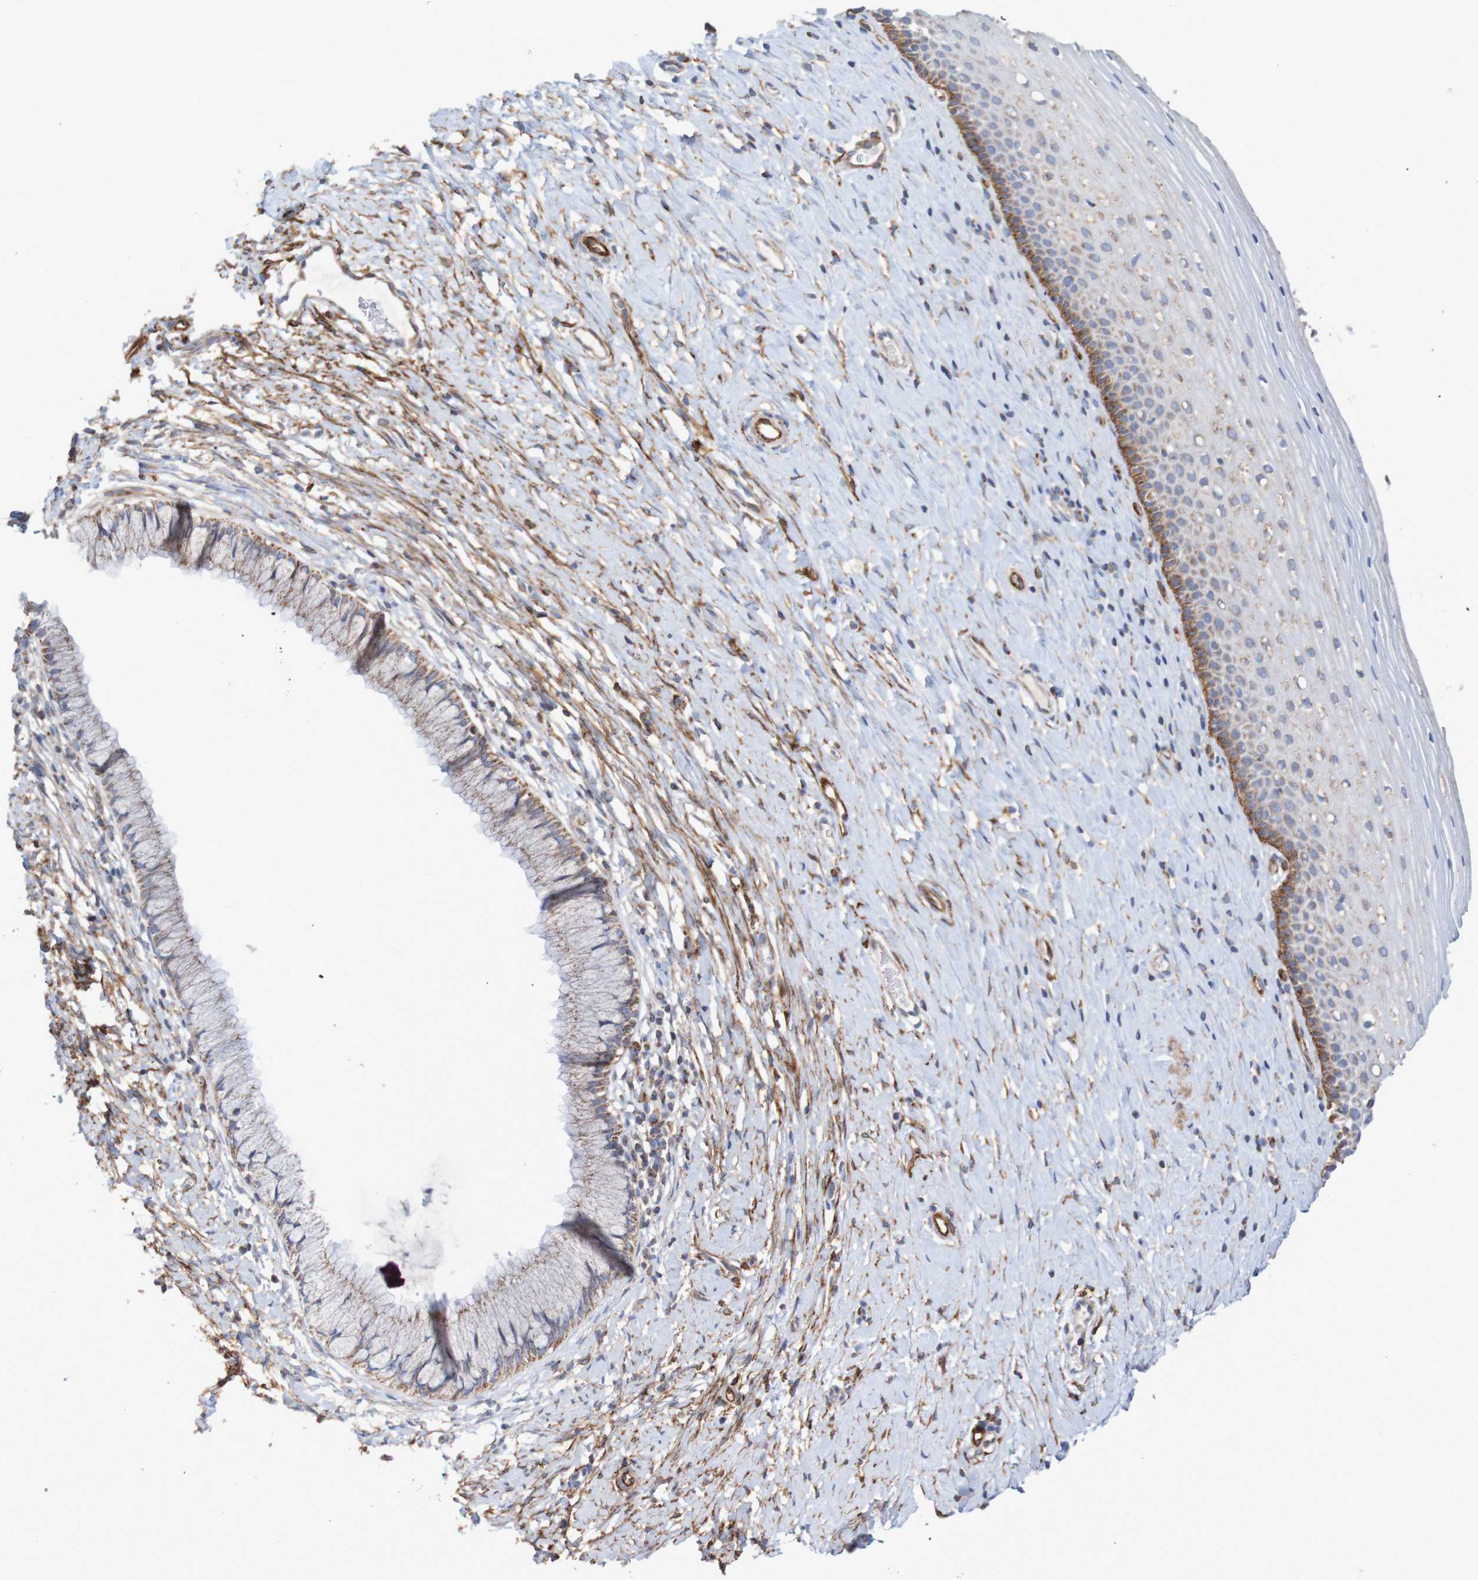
{"staining": {"intensity": "moderate", "quantity": "25%-75%", "location": "cytoplasmic/membranous"}, "tissue": "cervix", "cell_type": "Glandular cells", "image_type": "normal", "snomed": [{"axis": "morphology", "description": "Normal tissue, NOS"}, {"axis": "topography", "description": "Cervix"}], "caption": "The histopathology image reveals a brown stain indicating the presence of a protein in the cytoplasmic/membranous of glandular cells in cervix. The staining was performed using DAB (3,3'-diaminobenzidine) to visualize the protein expression in brown, while the nuclei were stained in blue with hematoxylin (Magnification: 20x).", "gene": "MMEL1", "patient": {"sex": "female", "age": 39}}